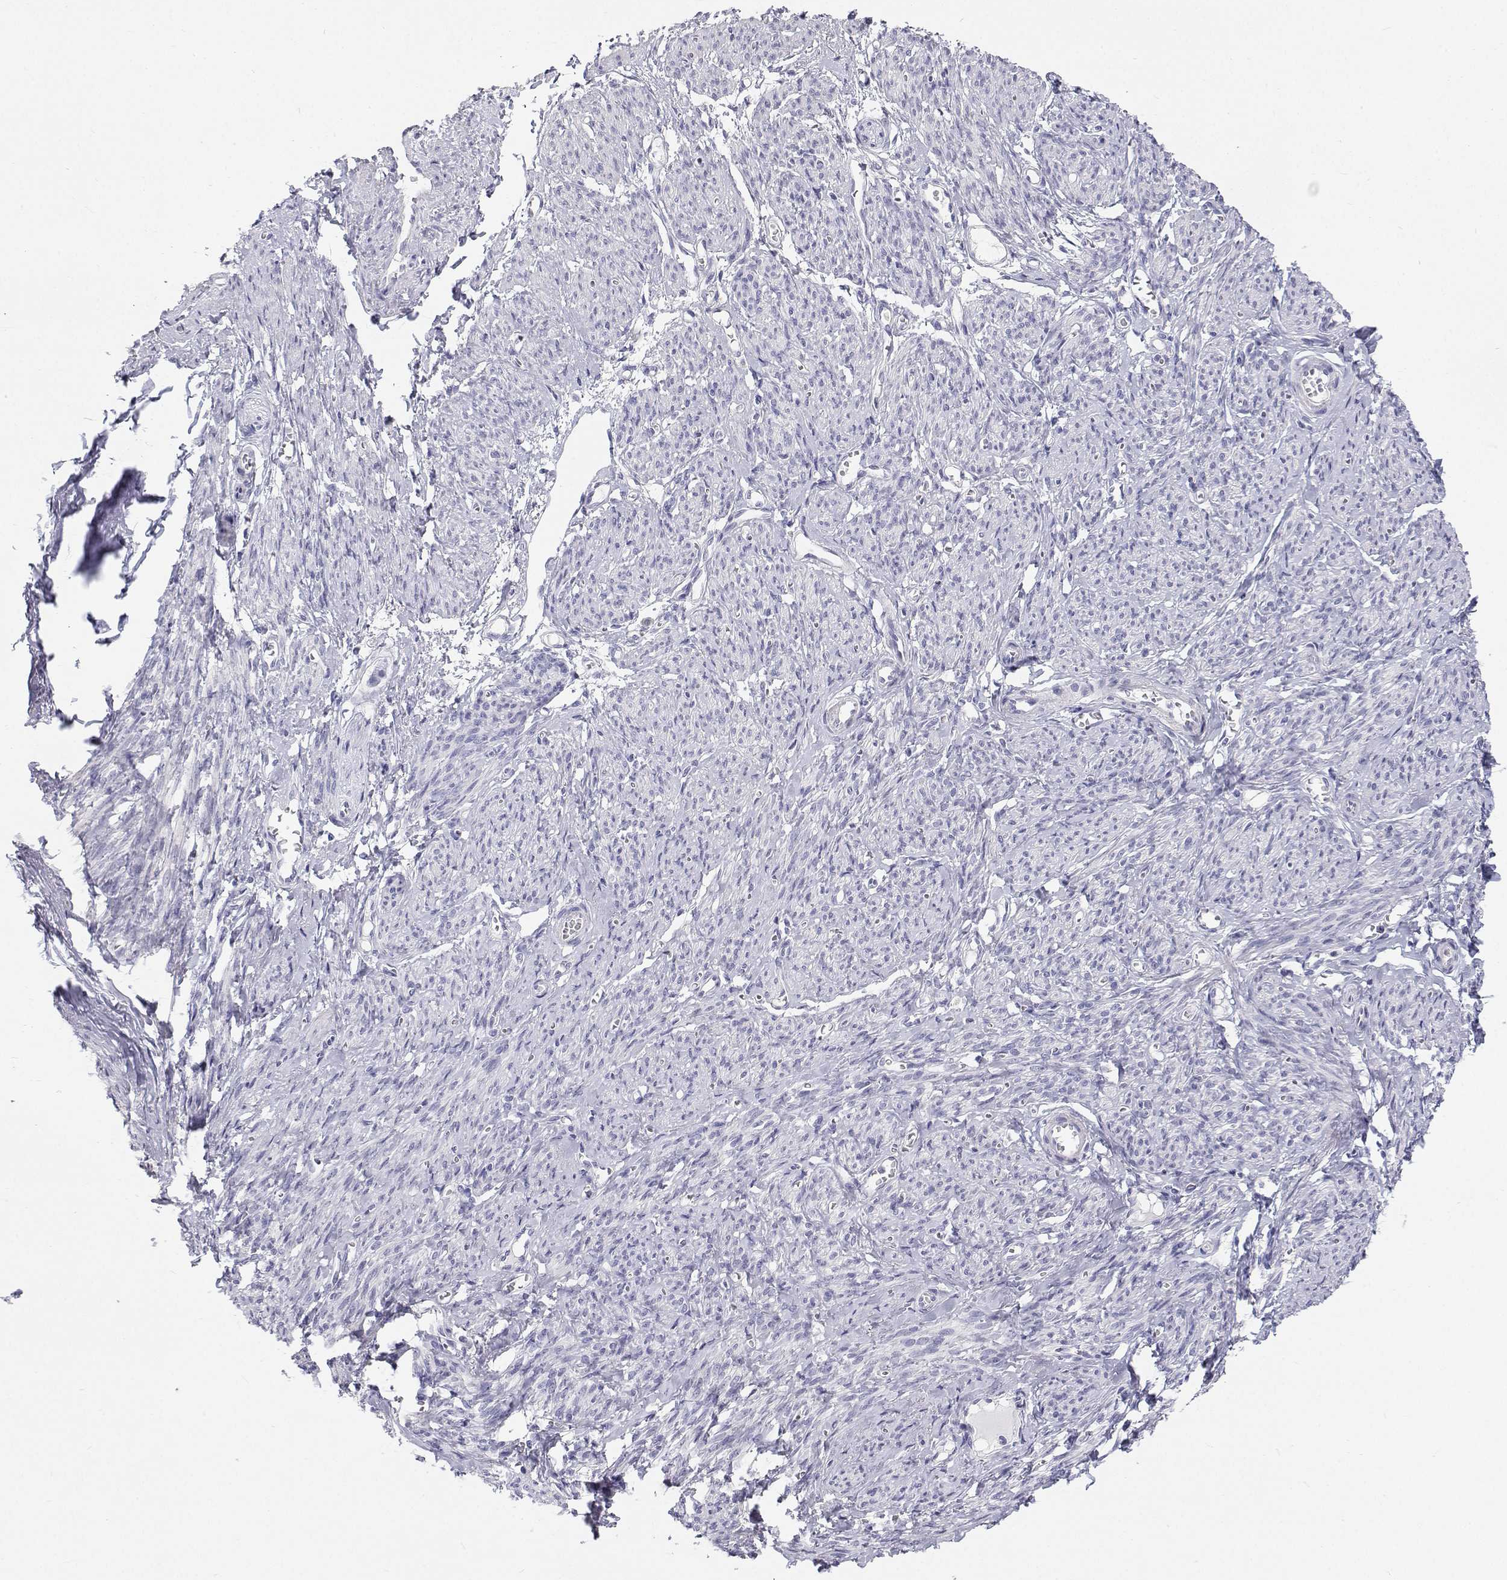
{"staining": {"intensity": "negative", "quantity": "none", "location": "none"}, "tissue": "smooth muscle", "cell_type": "Smooth muscle cells", "image_type": "normal", "snomed": [{"axis": "morphology", "description": "Normal tissue, NOS"}, {"axis": "topography", "description": "Smooth muscle"}], "caption": "There is no significant expression in smooth muscle cells of smooth muscle.", "gene": "NCR2", "patient": {"sex": "female", "age": 65}}